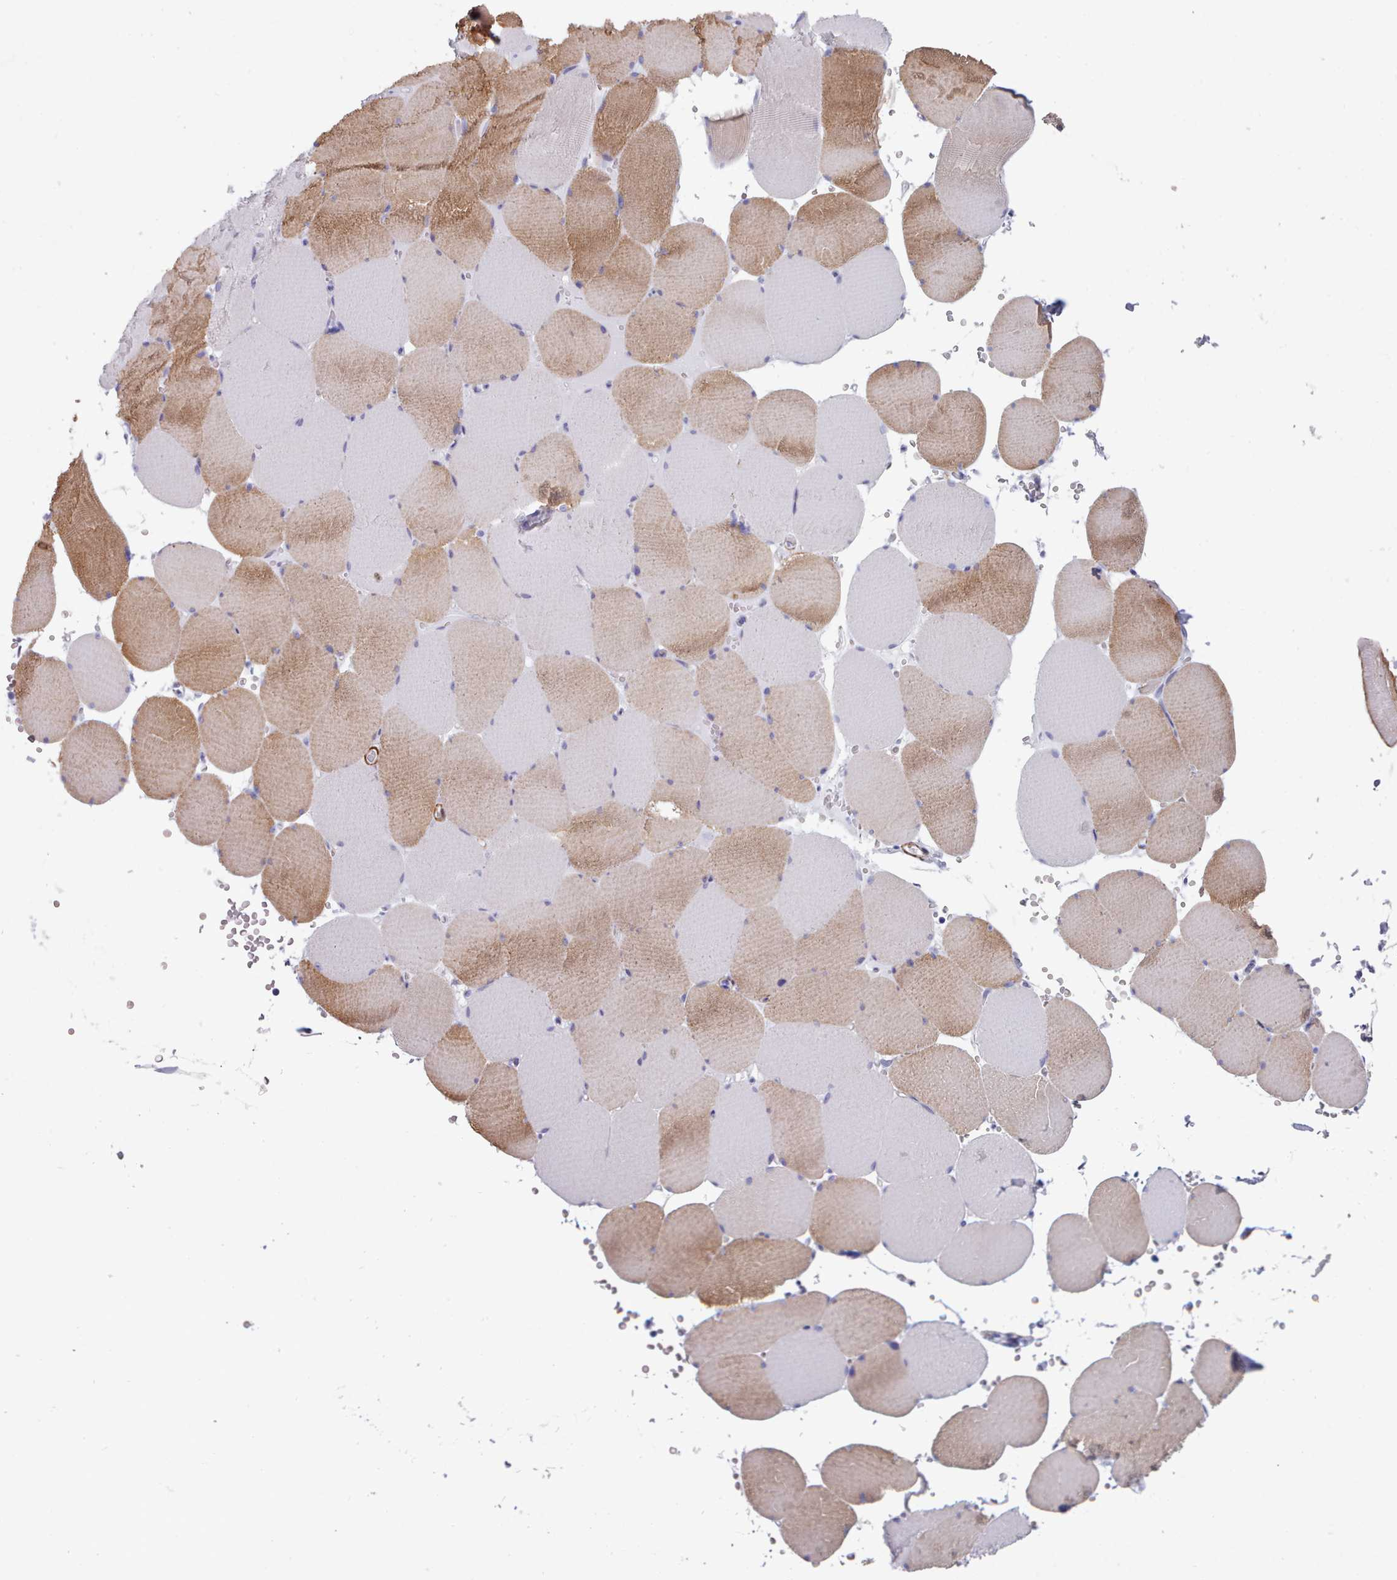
{"staining": {"intensity": "moderate", "quantity": "25%-75%", "location": "cytoplasmic/membranous"}, "tissue": "skeletal muscle", "cell_type": "Myocytes", "image_type": "normal", "snomed": [{"axis": "morphology", "description": "Normal tissue, NOS"}, {"axis": "topography", "description": "Skeletal muscle"}, {"axis": "topography", "description": "Head-Neck"}], "caption": "Human skeletal muscle stained with a brown dye reveals moderate cytoplasmic/membranous positive positivity in approximately 25%-75% of myocytes.", "gene": "FPGS", "patient": {"sex": "male", "age": 66}}